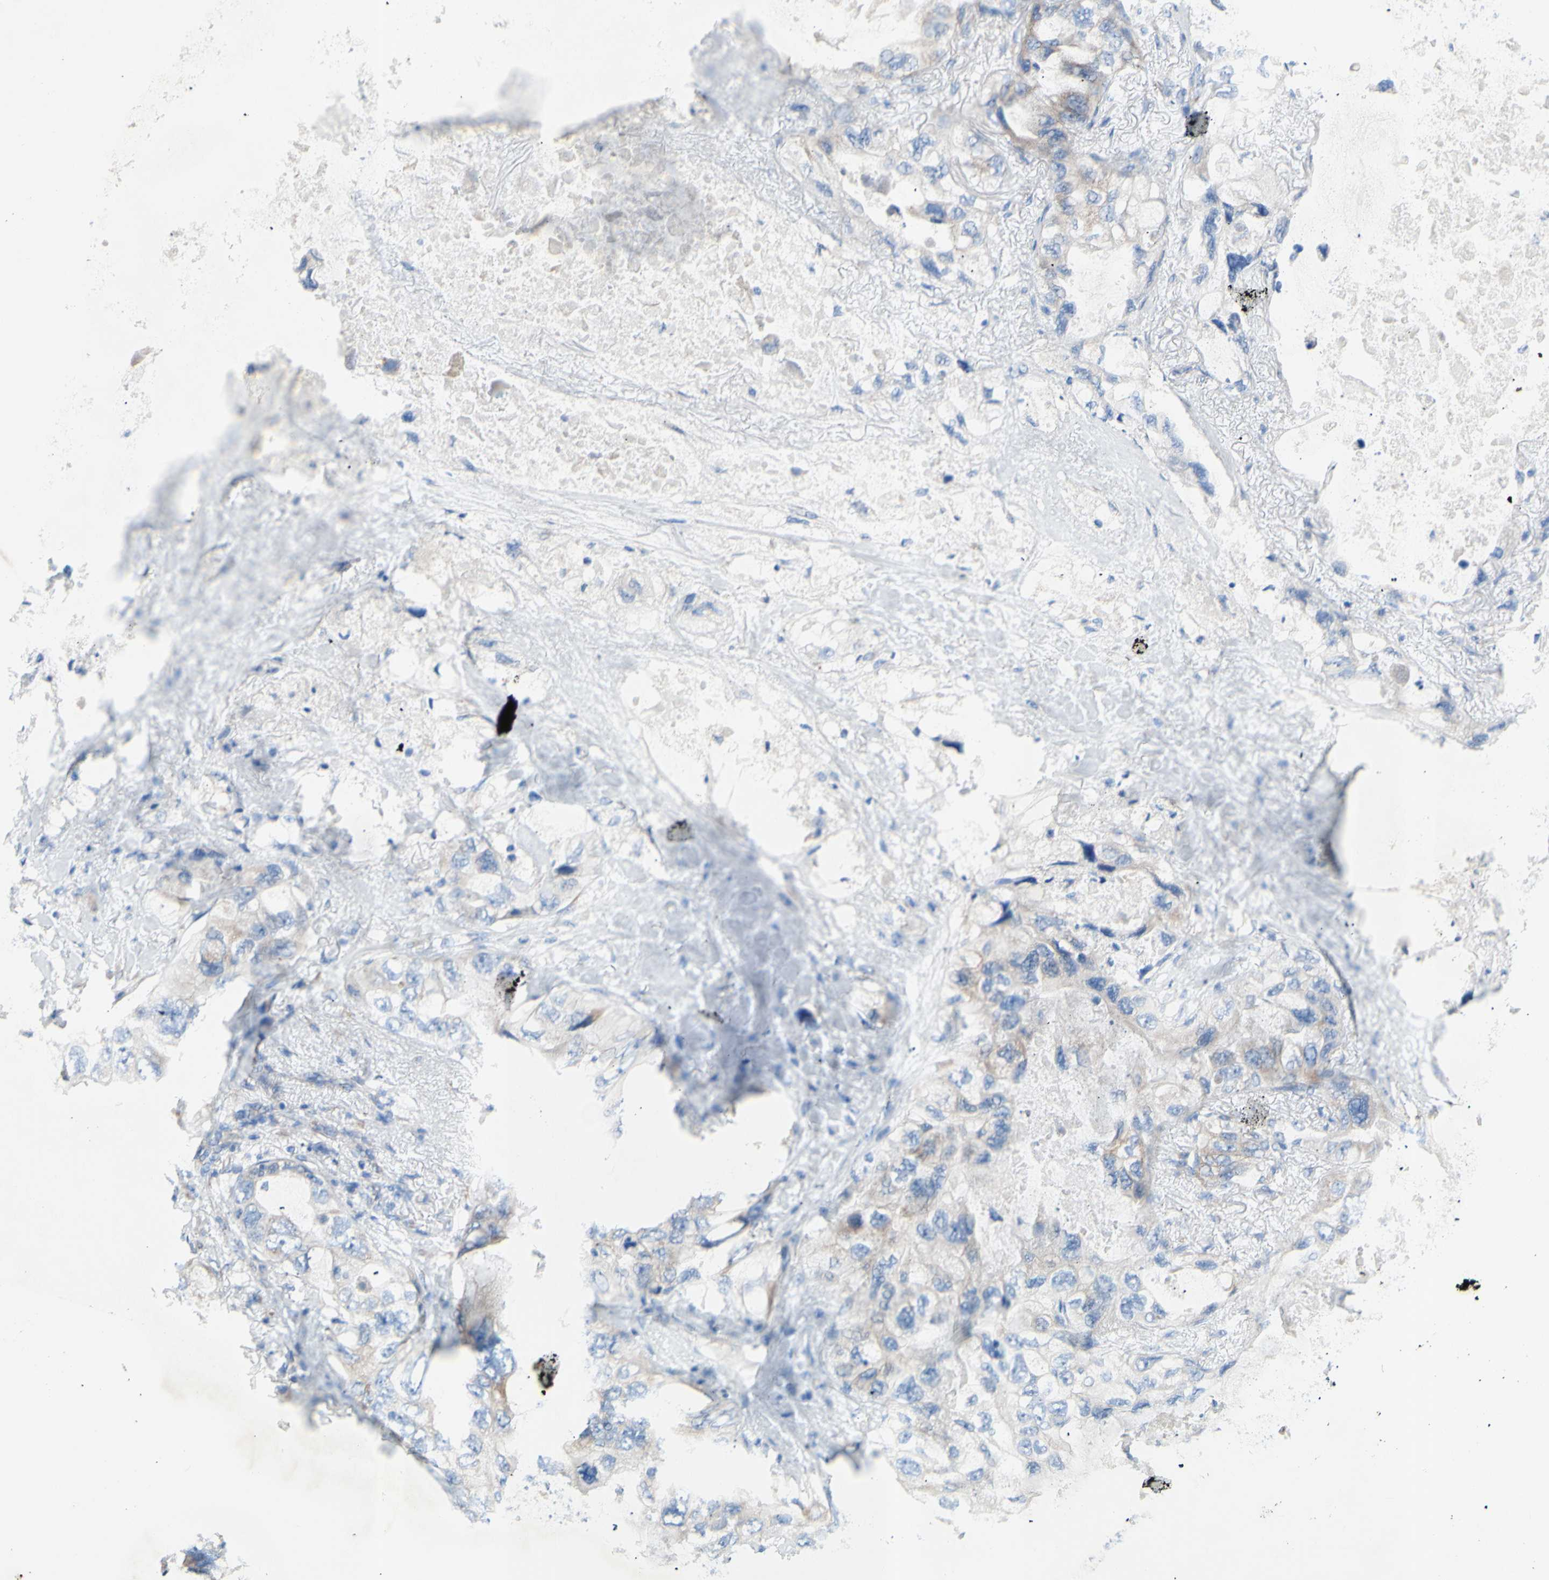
{"staining": {"intensity": "weak", "quantity": "<25%", "location": "cytoplasmic/membranous"}, "tissue": "lung cancer", "cell_type": "Tumor cells", "image_type": "cancer", "snomed": [{"axis": "morphology", "description": "Squamous cell carcinoma, NOS"}, {"axis": "topography", "description": "Lung"}], "caption": "This is a photomicrograph of immunohistochemistry (IHC) staining of squamous cell carcinoma (lung), which shows no staining in tumor cells.", "gene": "TMIGD2", "patient": {"sex": "female", "age": 73}}